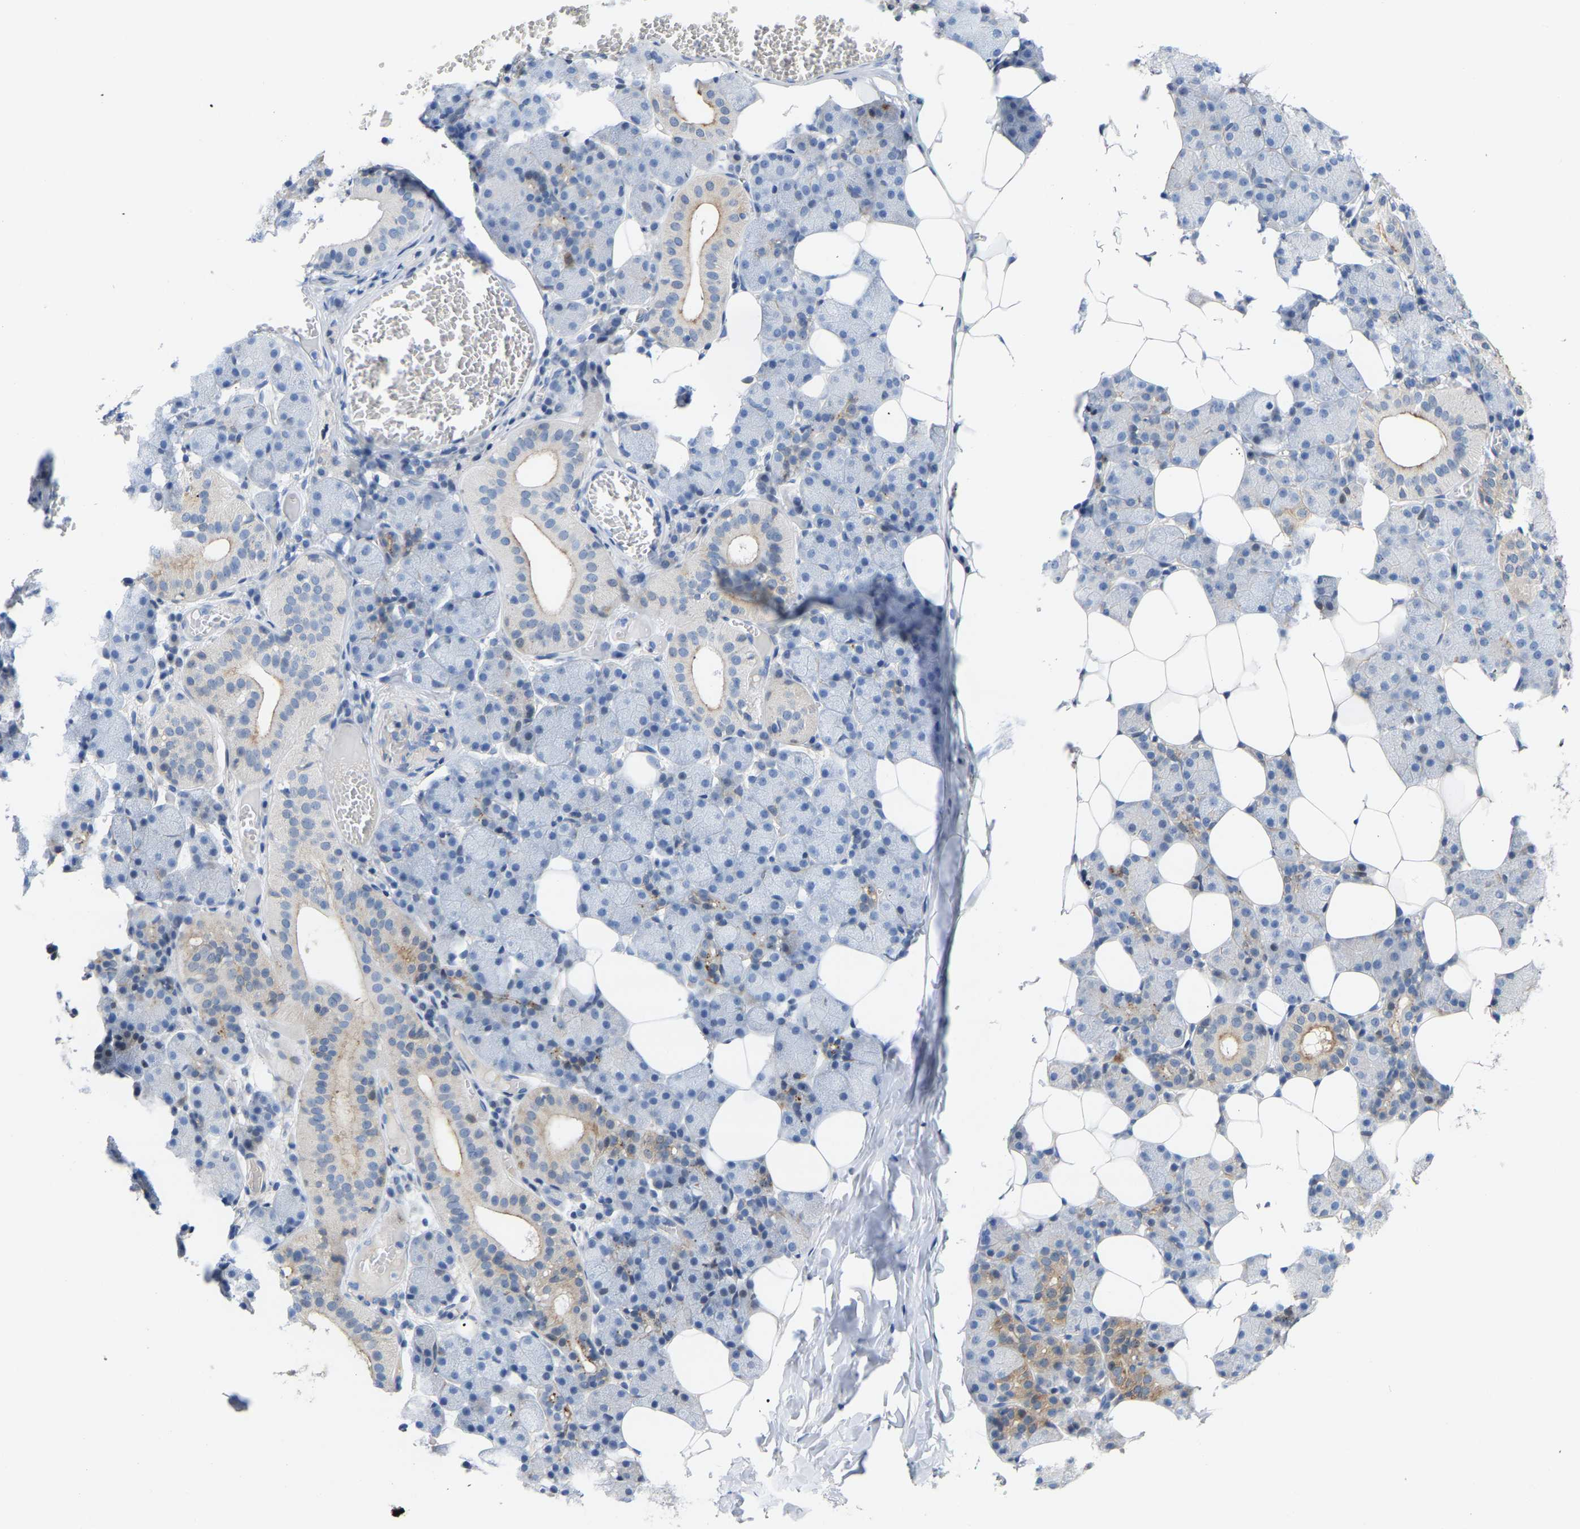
{"staining": {"intensity": "moderate", "quantity": "<25%", "location": "cytoplasmic/membranous"}, "tissue": "salivary gland", "cell_type": "Glandular cells", "image_type": "normal", "snomed": [{"axis": "morphology", "description": "Normal tissue, NOS"}, {"axis": "topography", "description": "Salivary gland"}], "caption": "An immunohistochemistry (IHC) image of unremarkable tissue is shown. Protein staining in brown shows moderate cytoplasmic/membranous positivity in salivary gland within glandular cells.", "gene": "ABTB2", "patient": {"sex": "female", "age": 33}}